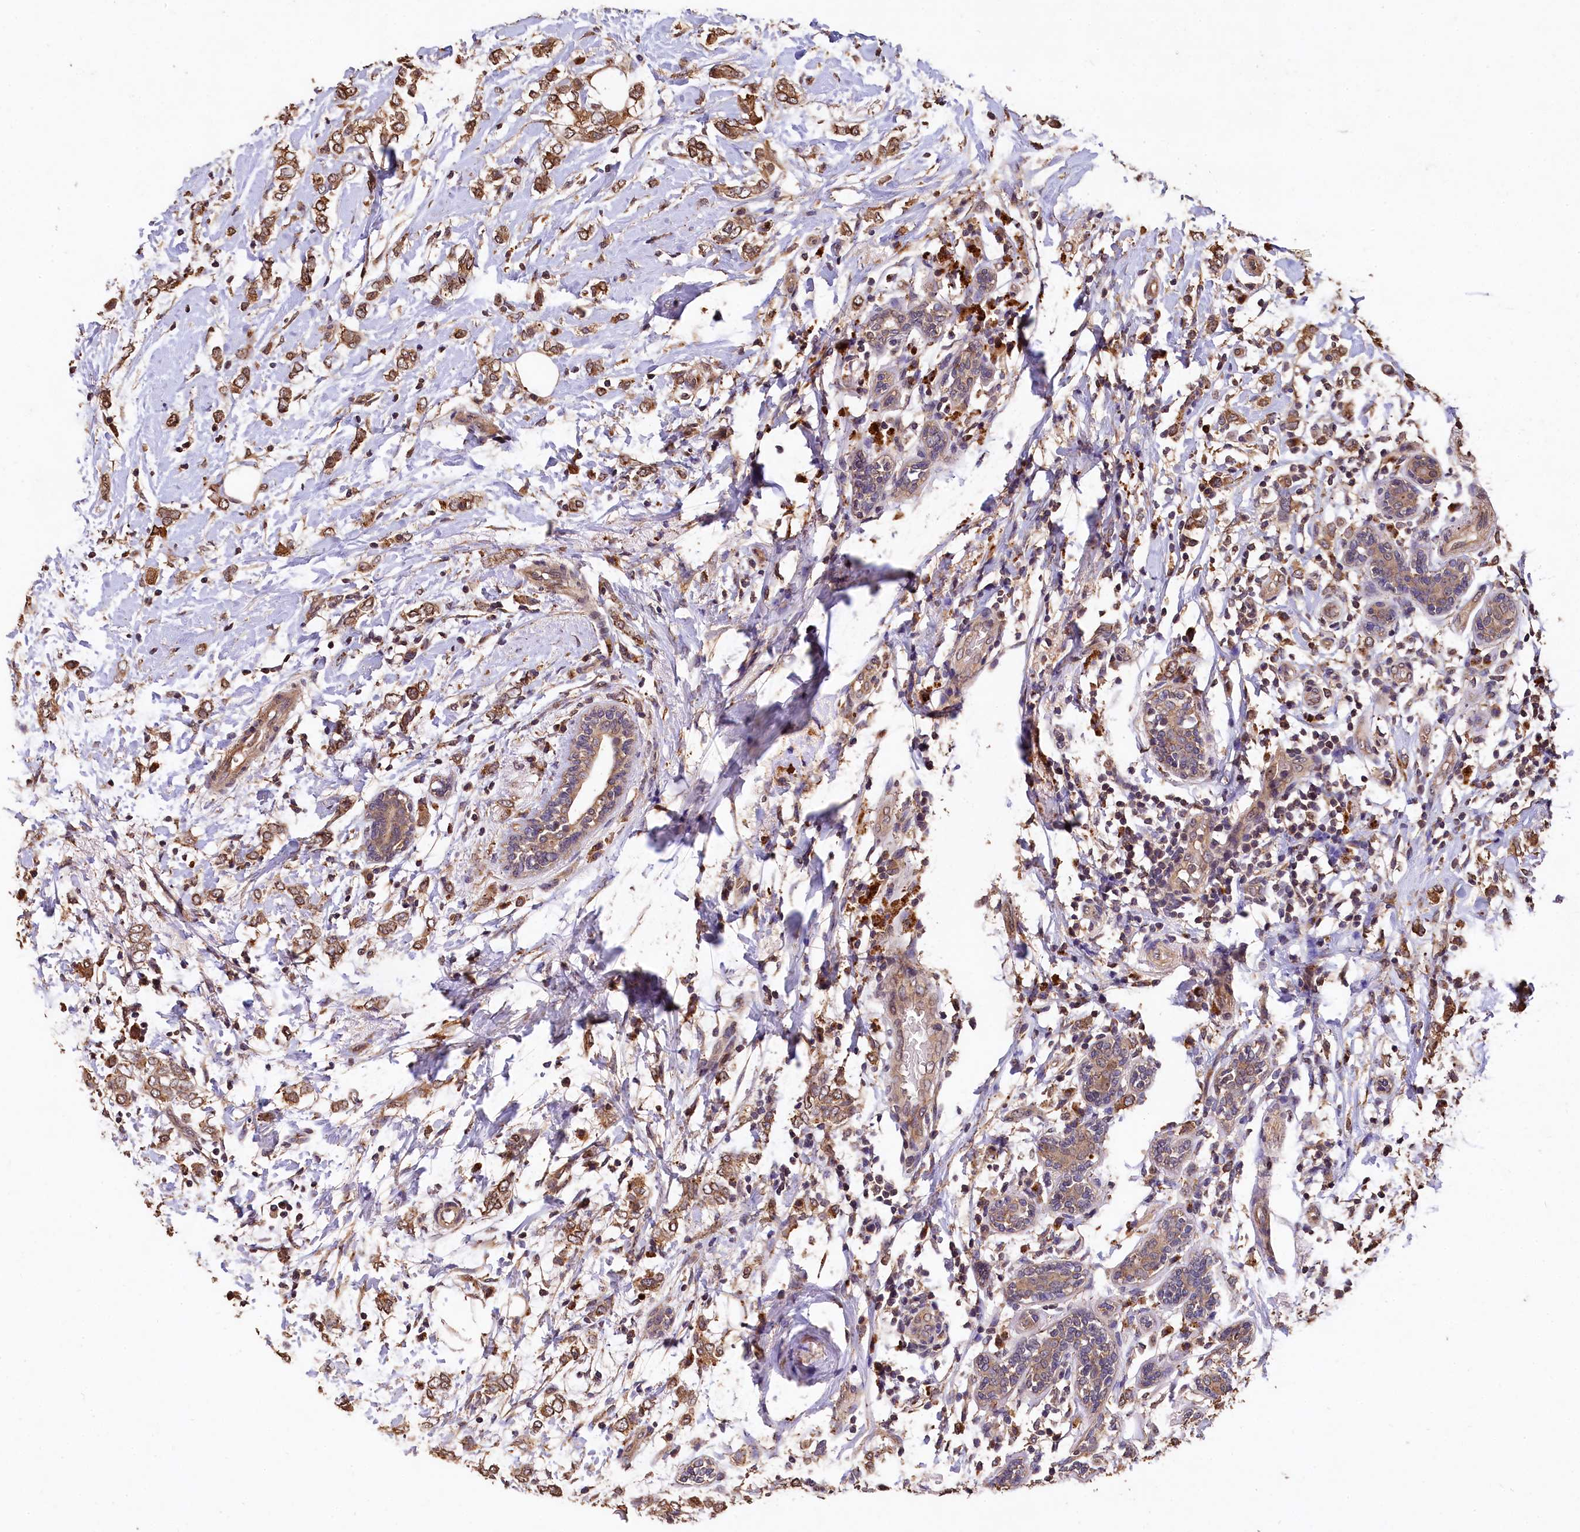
{"staining": {"intensity": "moderate", "quantity": ">75%", "location": "cytoplasmic/membranous"}, "tissue": "breast cancer", "cell_type": "Tumor cells", "image_type": "cancer", "snomed": [{"axis": "morphology", "description": "Normal tissue, NOS"}, {"axis": "morphology", "description": "Lobular carcinoma"}, {"axis": "topography", "description": "Breast"}], "caption": "Immunohistochemical staining of human lobular carcinoma (breast) exhibits medium levels of moderate cytoplasmic/membranous protein expression in about >75% of tumor cells. Nuclei are stained in blue.", "gene": "LSM4", "patient": {"sex": "female", "age": 47}}